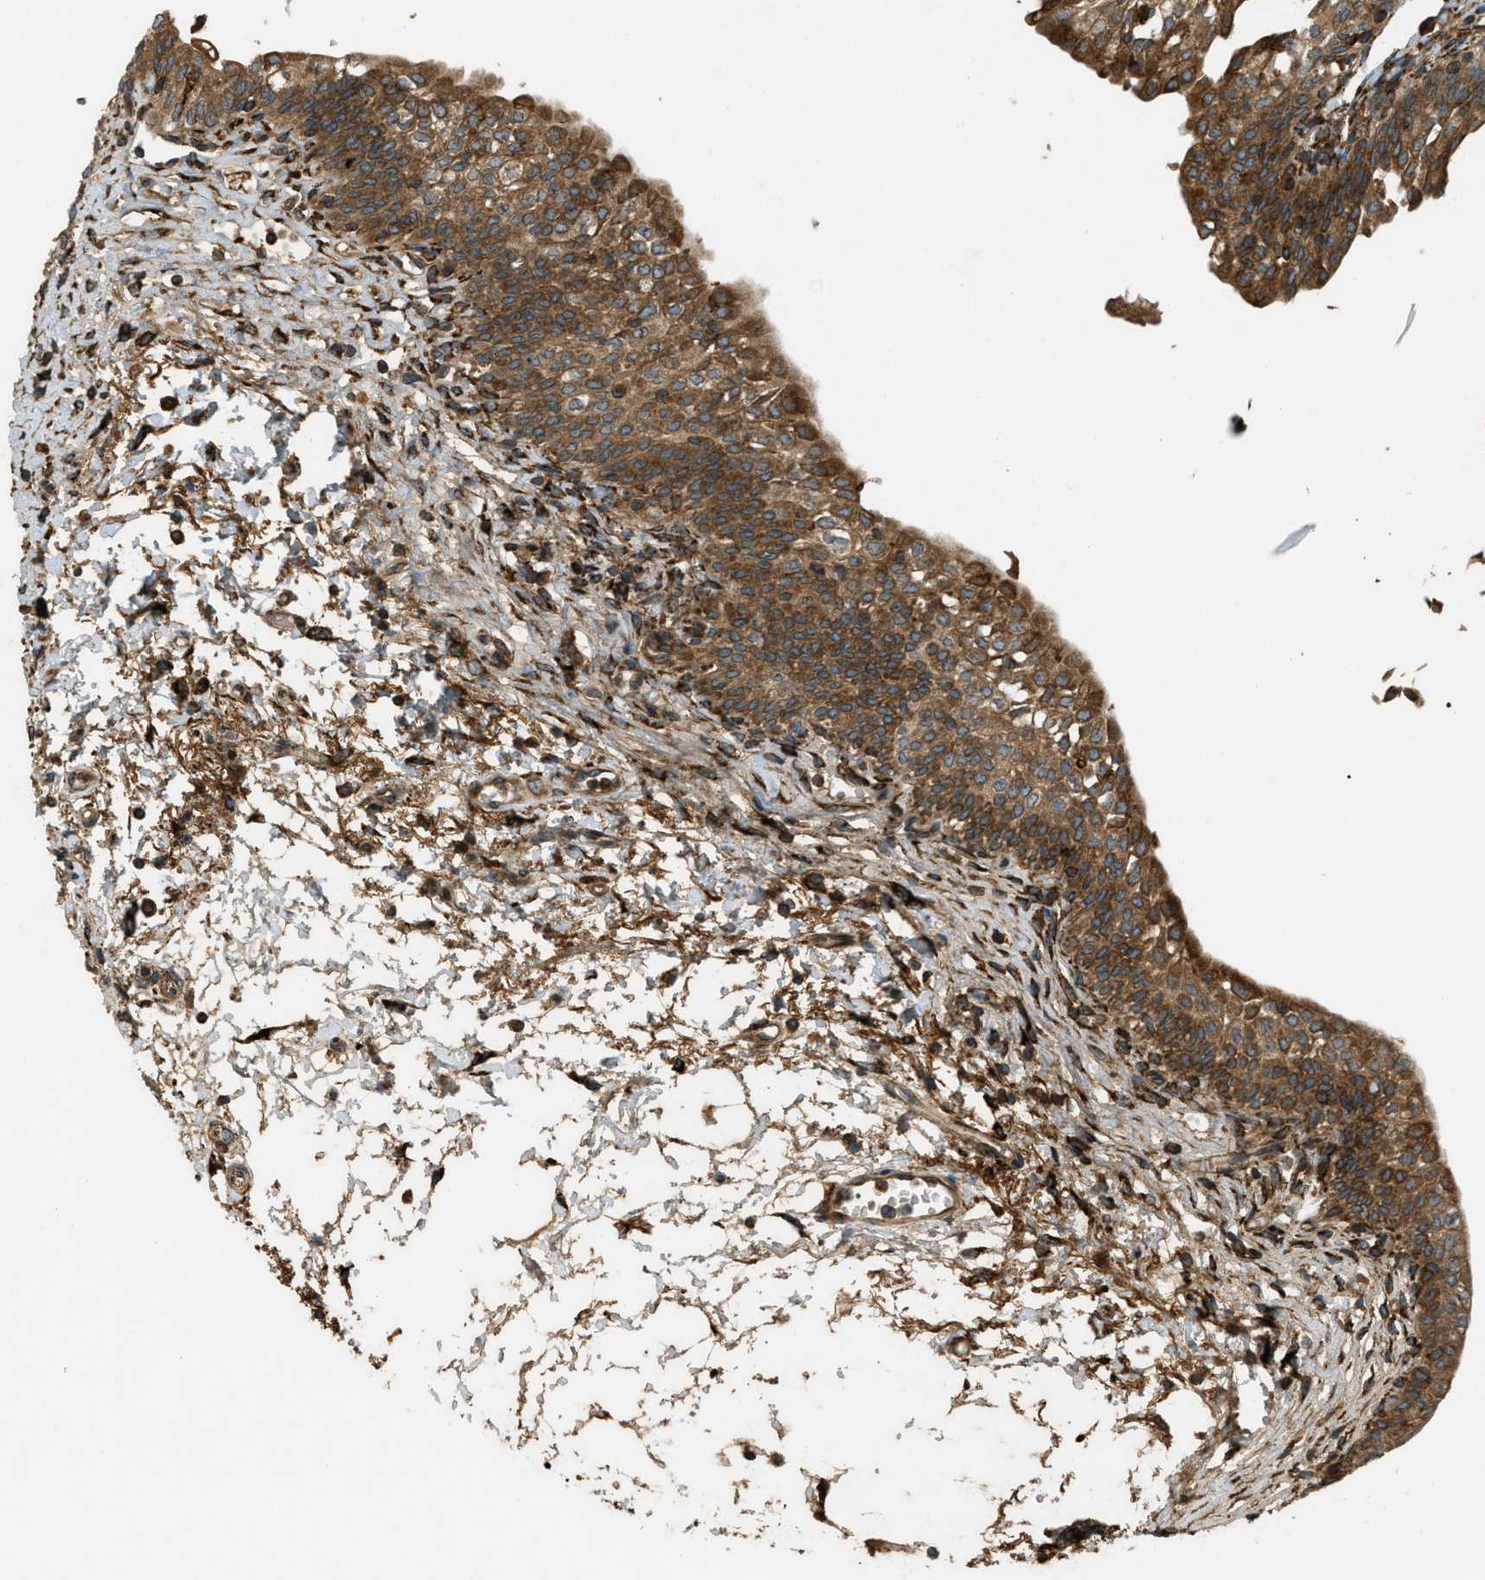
{"staining": {"intensity": "moderate", "quantity": ">75%", "location": "cytoplasmic/membranous"}, "tissue": "urinary bladder", "cell_type": "Urothelial cells", "image_type": "normal", "snomed": [{"axis": "morphology", "description": "Normal tissue, NOS"}, {"axis": "topography", "description": "Urinary bladder"}], "caption": "Urinary bladder stained with immunohistochemistry (IHC) displays moderate cytoplasmic/membranous positivity in approximately >75% of urothelial cells.", "gene": "PCDH18", "patient": {"sex": "male", "age": 55}}